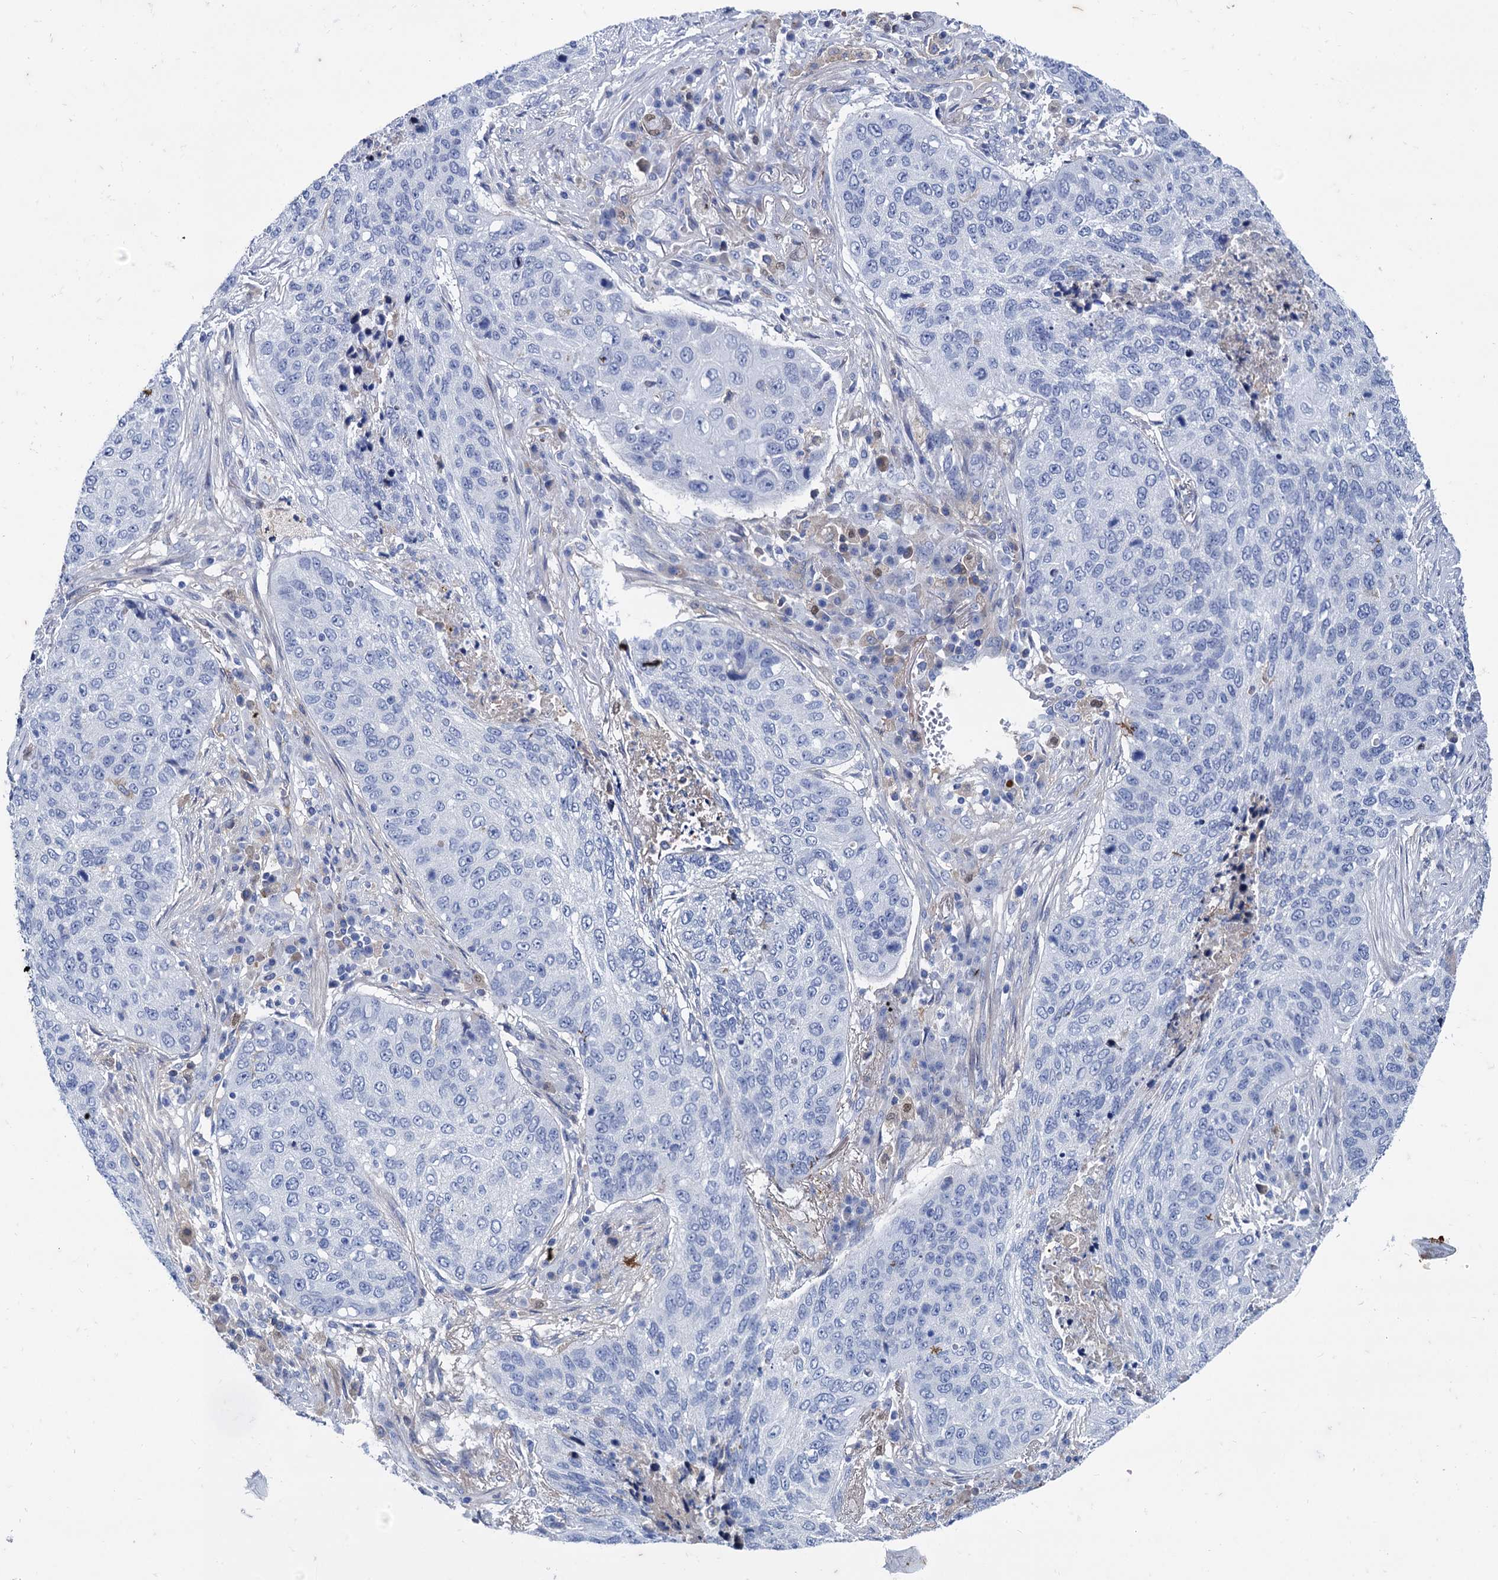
{"staining": {"intensity": "negative", "quantity": "none", "location": "none"}, "tissue": "lung cancer", "cell_type": "Tumor cells", "image_type": "cancer", "snomed": [{"axis": "morphology", "description": "Squamous cell carcinoma, NOS"}, {"axis": "topography", "description": "Lung"}], "caption": "The photomicrograph exhibits no significant staining in tumor cells of lung squamous cell carcinoma.", "gene": "TMEM72", "patient": {"sex": "female", "age": 63}}